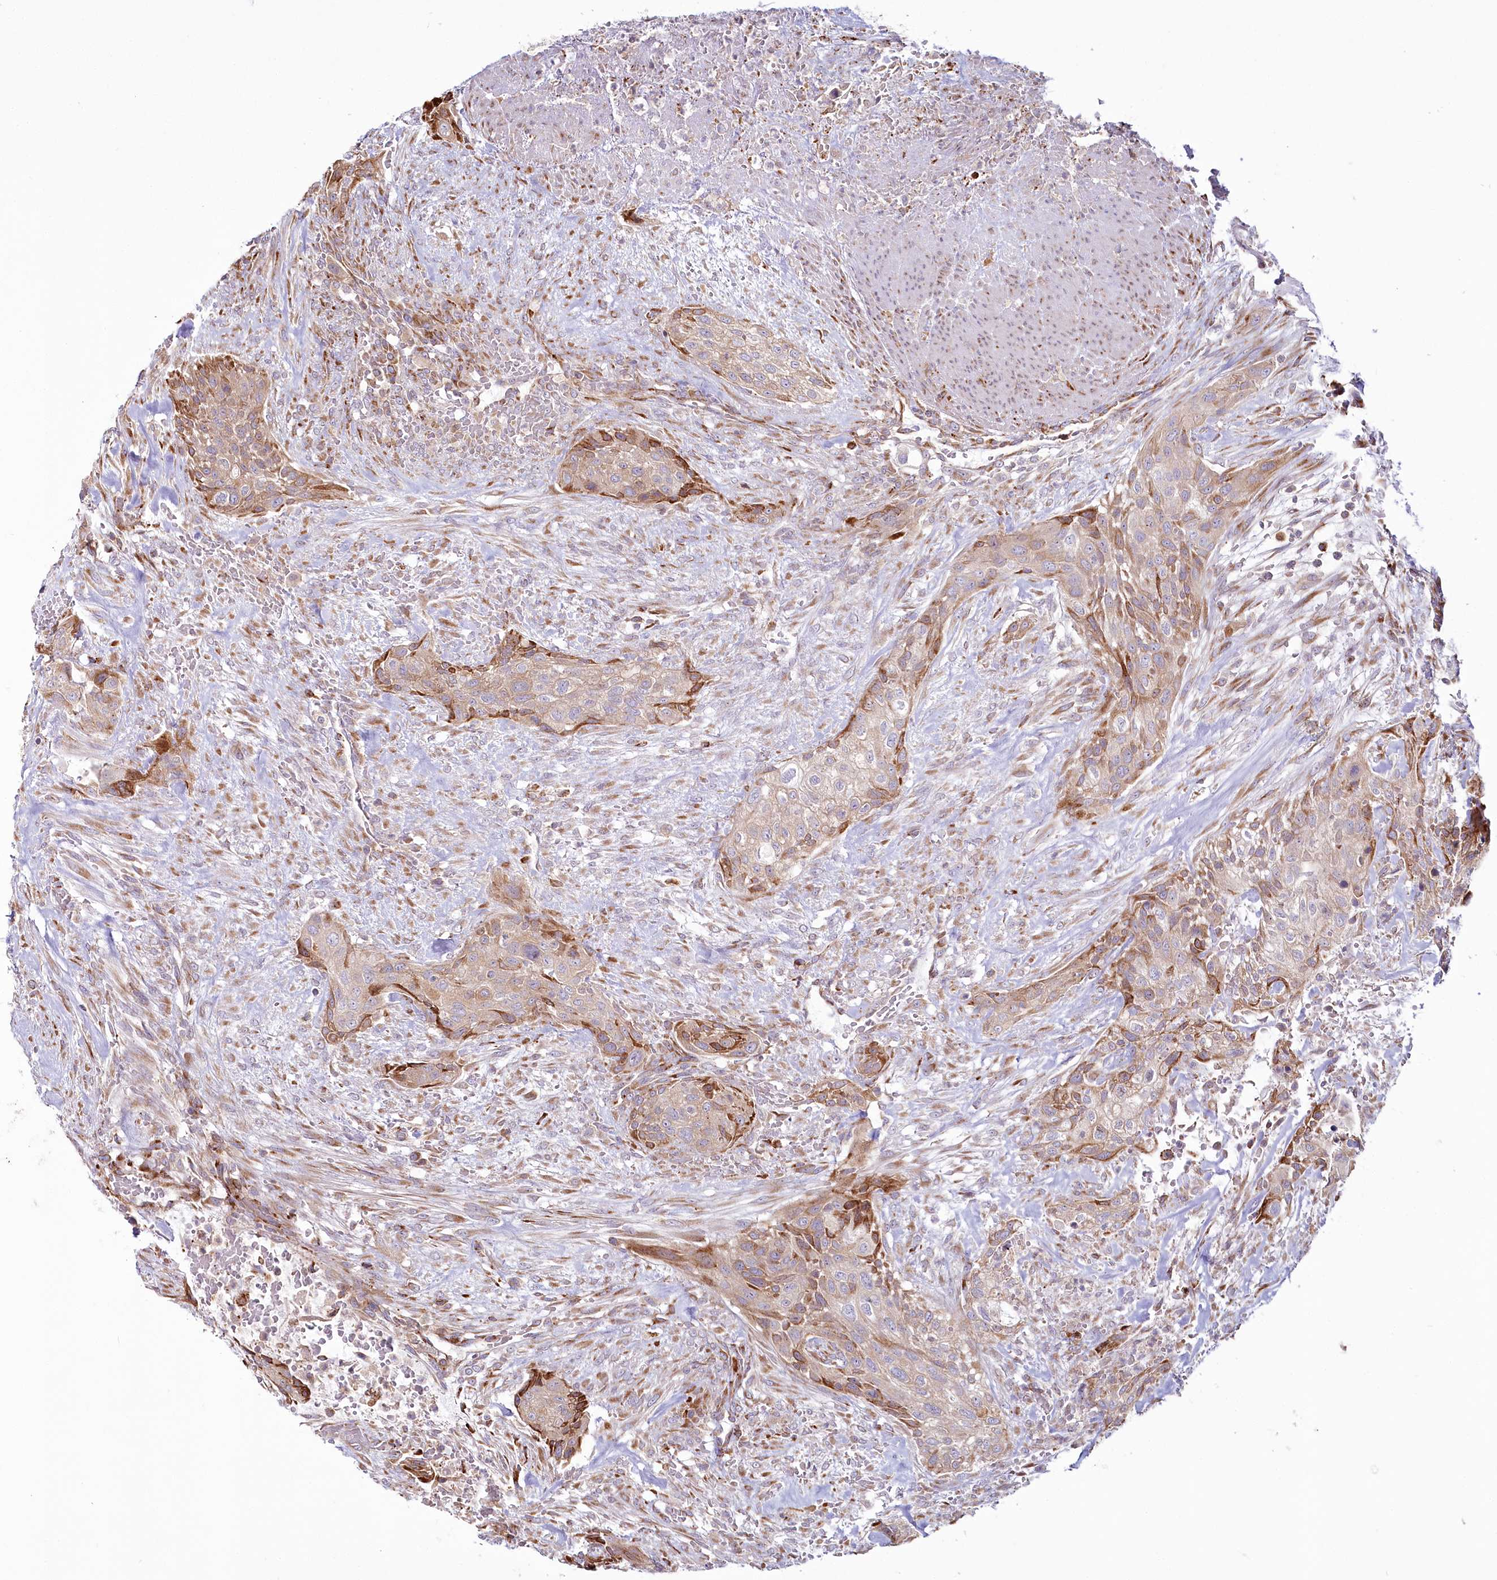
{"staining": {"intensity": "moderate", "quantity": "25%-75%", "location": "cytoplasmic/membranous"}, "tissue": "urothelial cancer", "cell_type": "Tumor cells", "image_type": "cancer", "snomed": [{"axis": "morphology", "description": "Urothelial carcinoma, High grade"}, {"axis": "topography", "description": "Urinary bladder"}], "caption": "High-grade urothelial carcinoma tissue reveals moderate cytoplasmic/membranous positivity in about 25%-75% of tumor cells (DAB = brown stain, brightfield microscopy at high magnification).", "gene": "POGLUT1", "patient": {"sex": "male", "age": 35}}